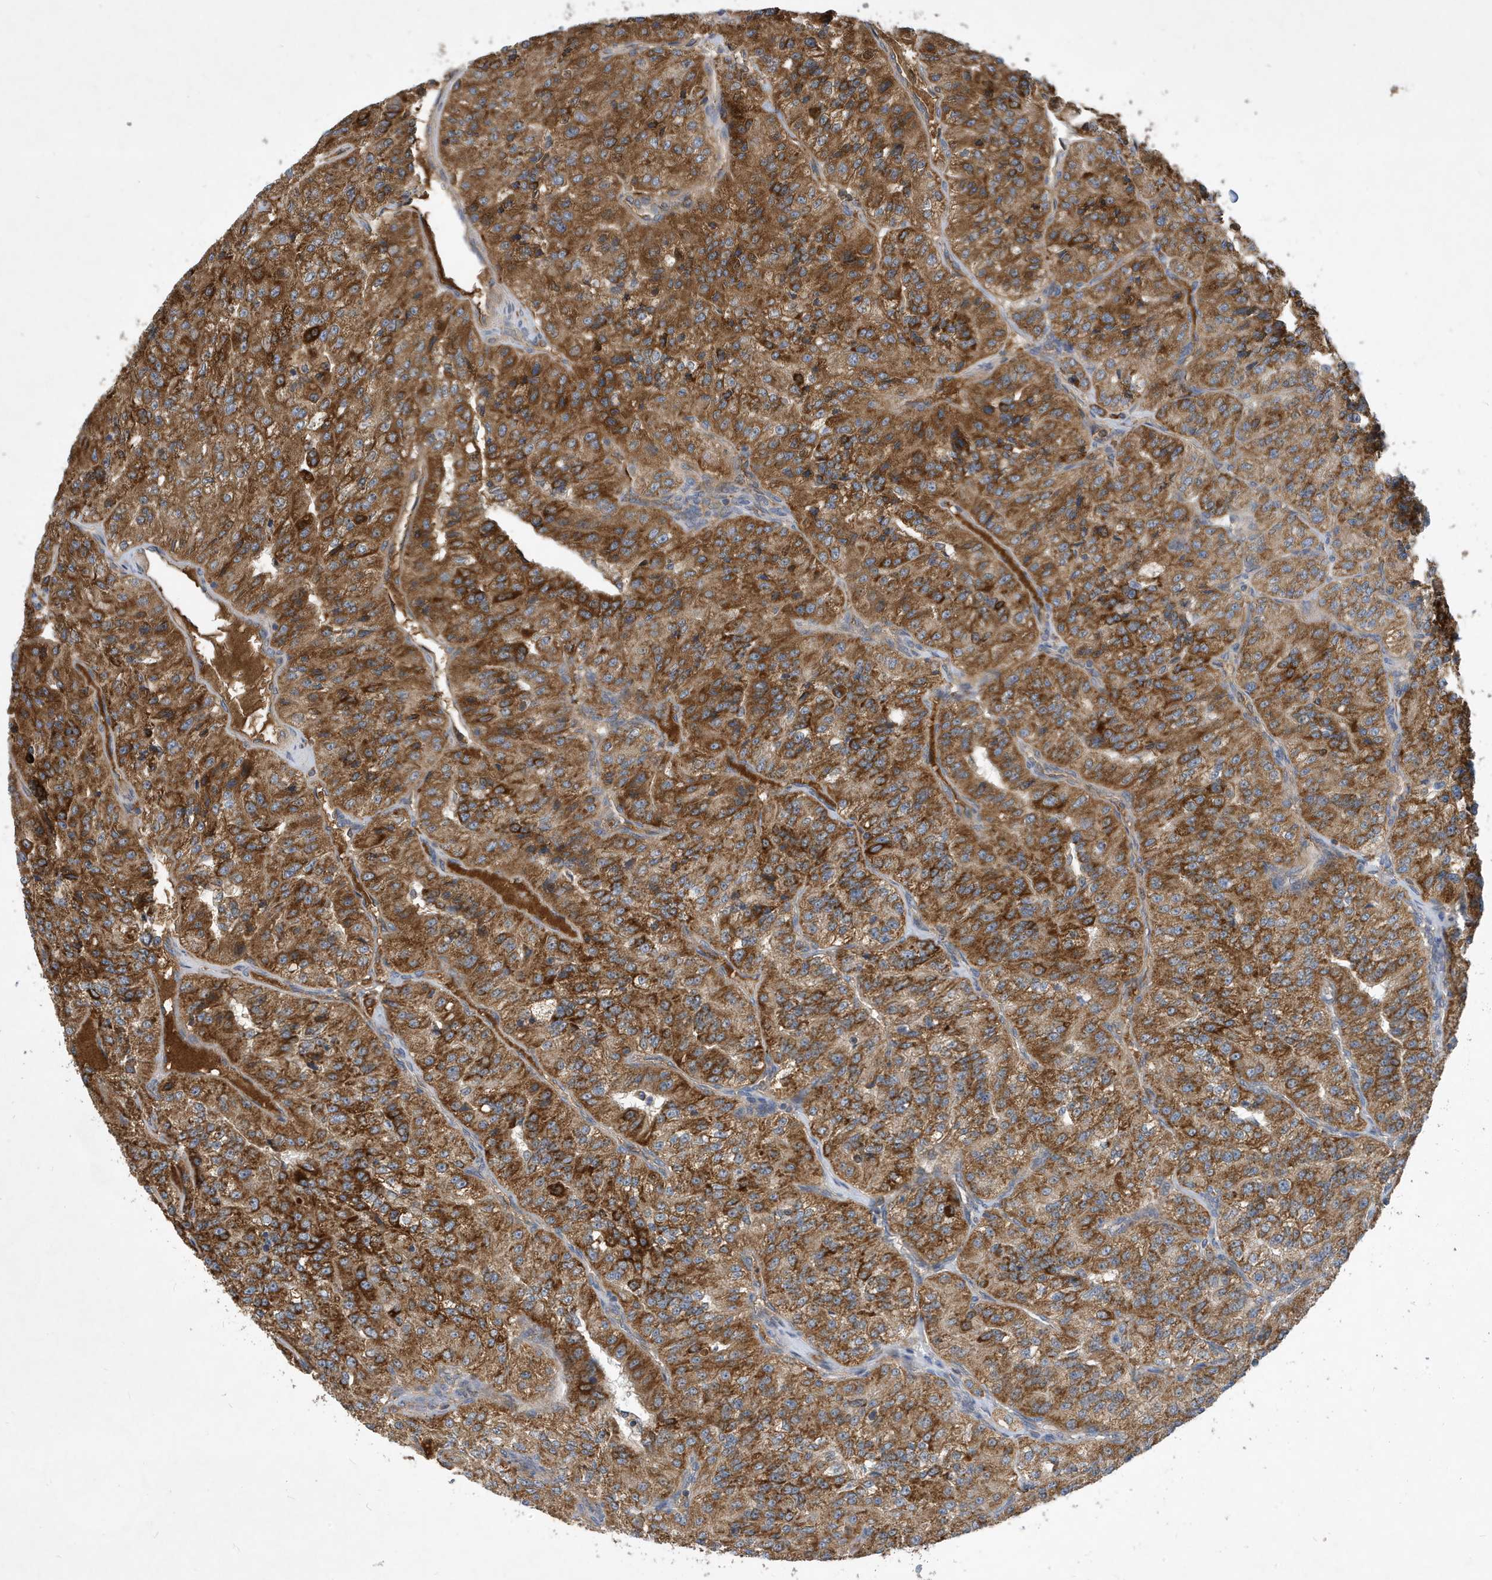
{"staining": {"intensity": "strong", "quantity": ">75%", "location": "cytoplasmic/membranous"}, "tissue": "renal cancer", "cell_type": "Tumor cells", "image_type": "cancer", "snomed": [{"axis": "morphology", "description": "Adenocarcinoma, NOS"}, {"axis": "topography", "description": "Kidney"}], "caption": "The micrograph demonstrates staining of renal cancer, revealing strong cytoplasmic/membranous protein staining (brown color) within tumor cells.", "gene": "STK19", "patient": {"sex": "female", "age": 63}}